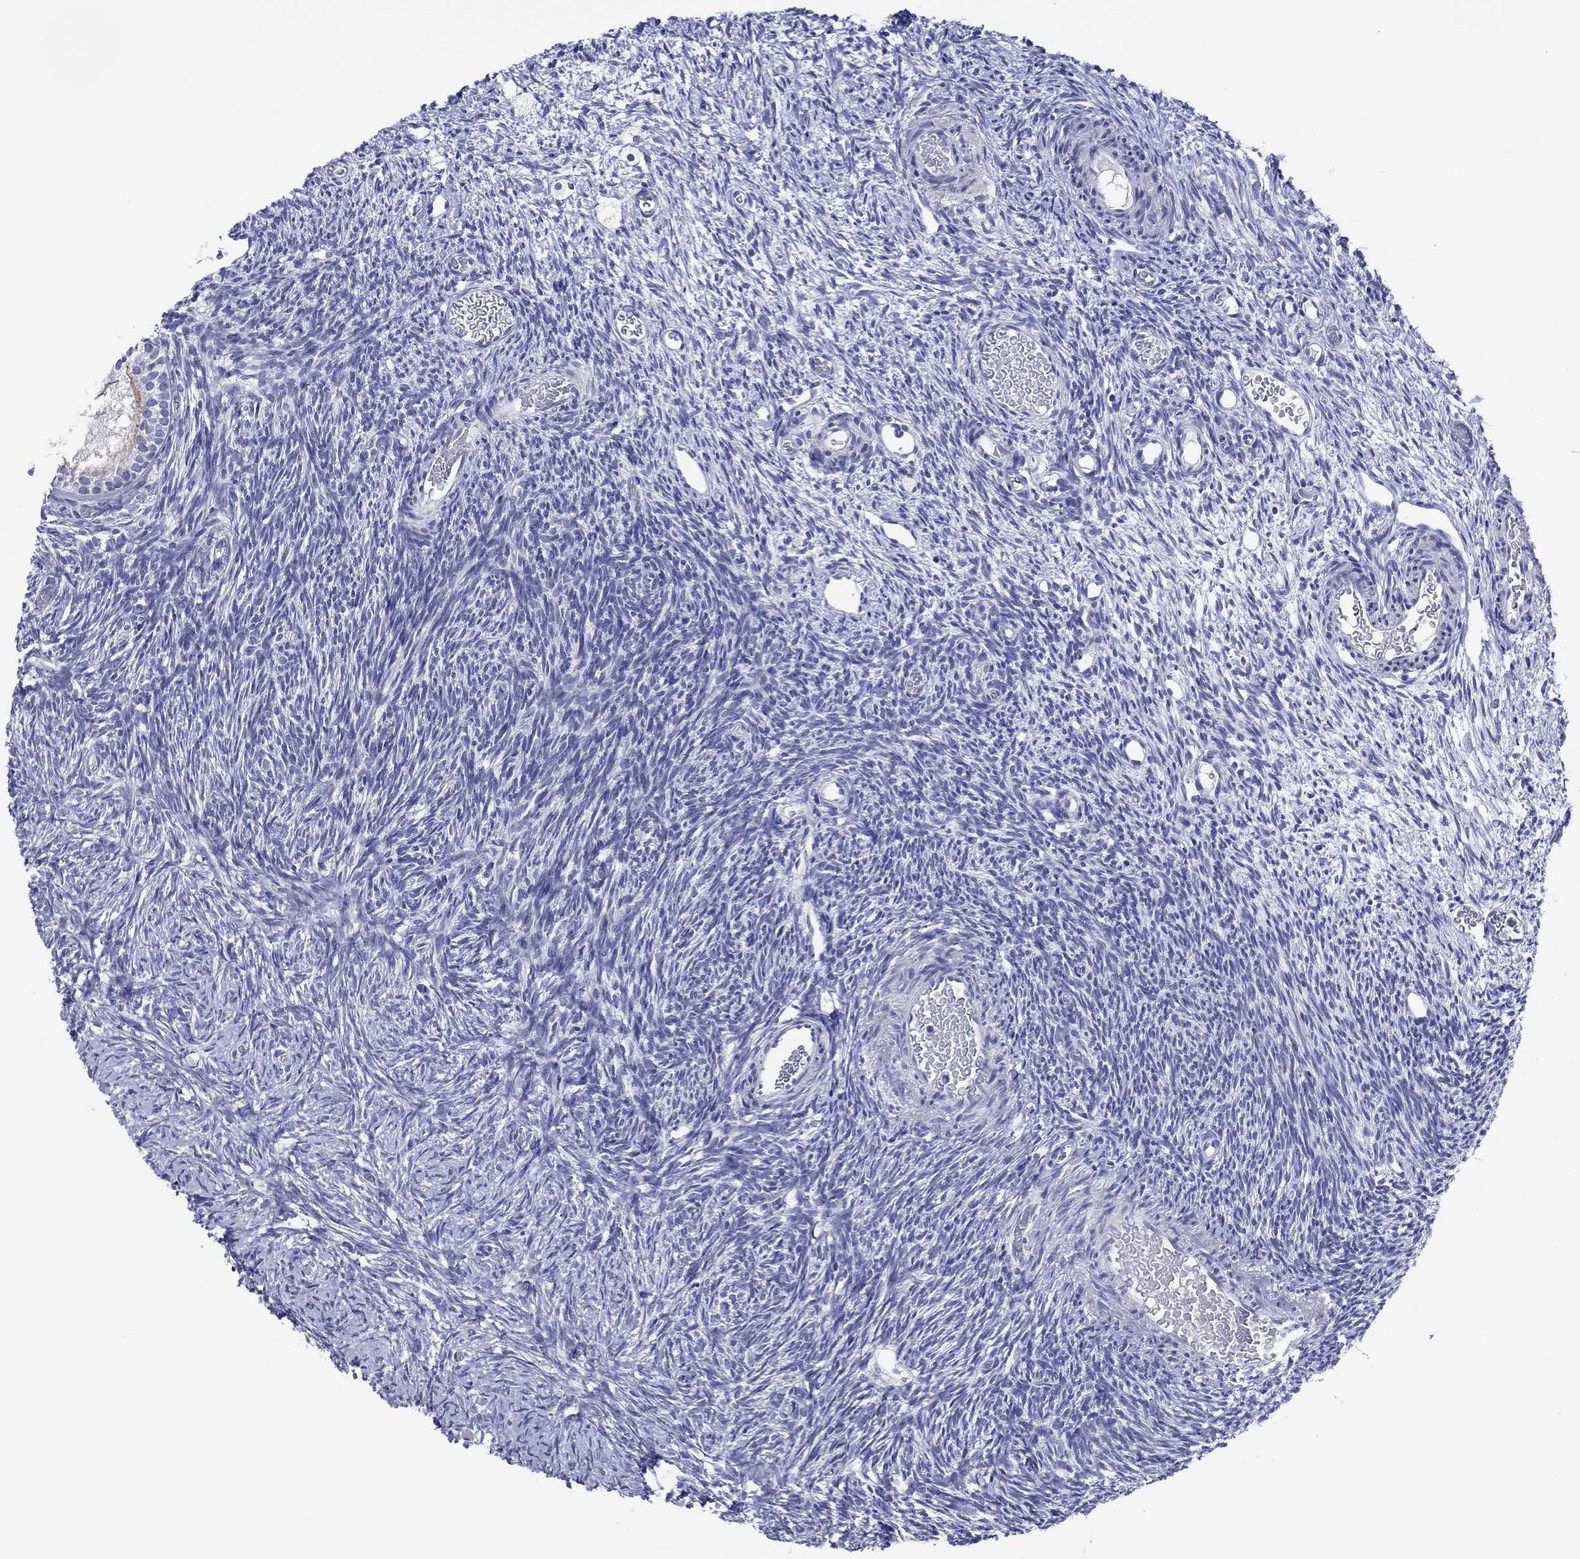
{"staining": {"intensity": "negative", "quantity": "none", "location": "none"}, "tissue": "ovary", "cell_type": "Follicle cells", "image_type": "normal", "snomed": [{"axis": "morphology", "description": "Normal tissue, NOS"}, {"axis": "topography", "description": "Ovary"}], "caption": "Image shows no protein staining in follicle cells of unremarkable ovary.", "gene": "TRIM31", "patient": {"sex": "female", "age": 39}}